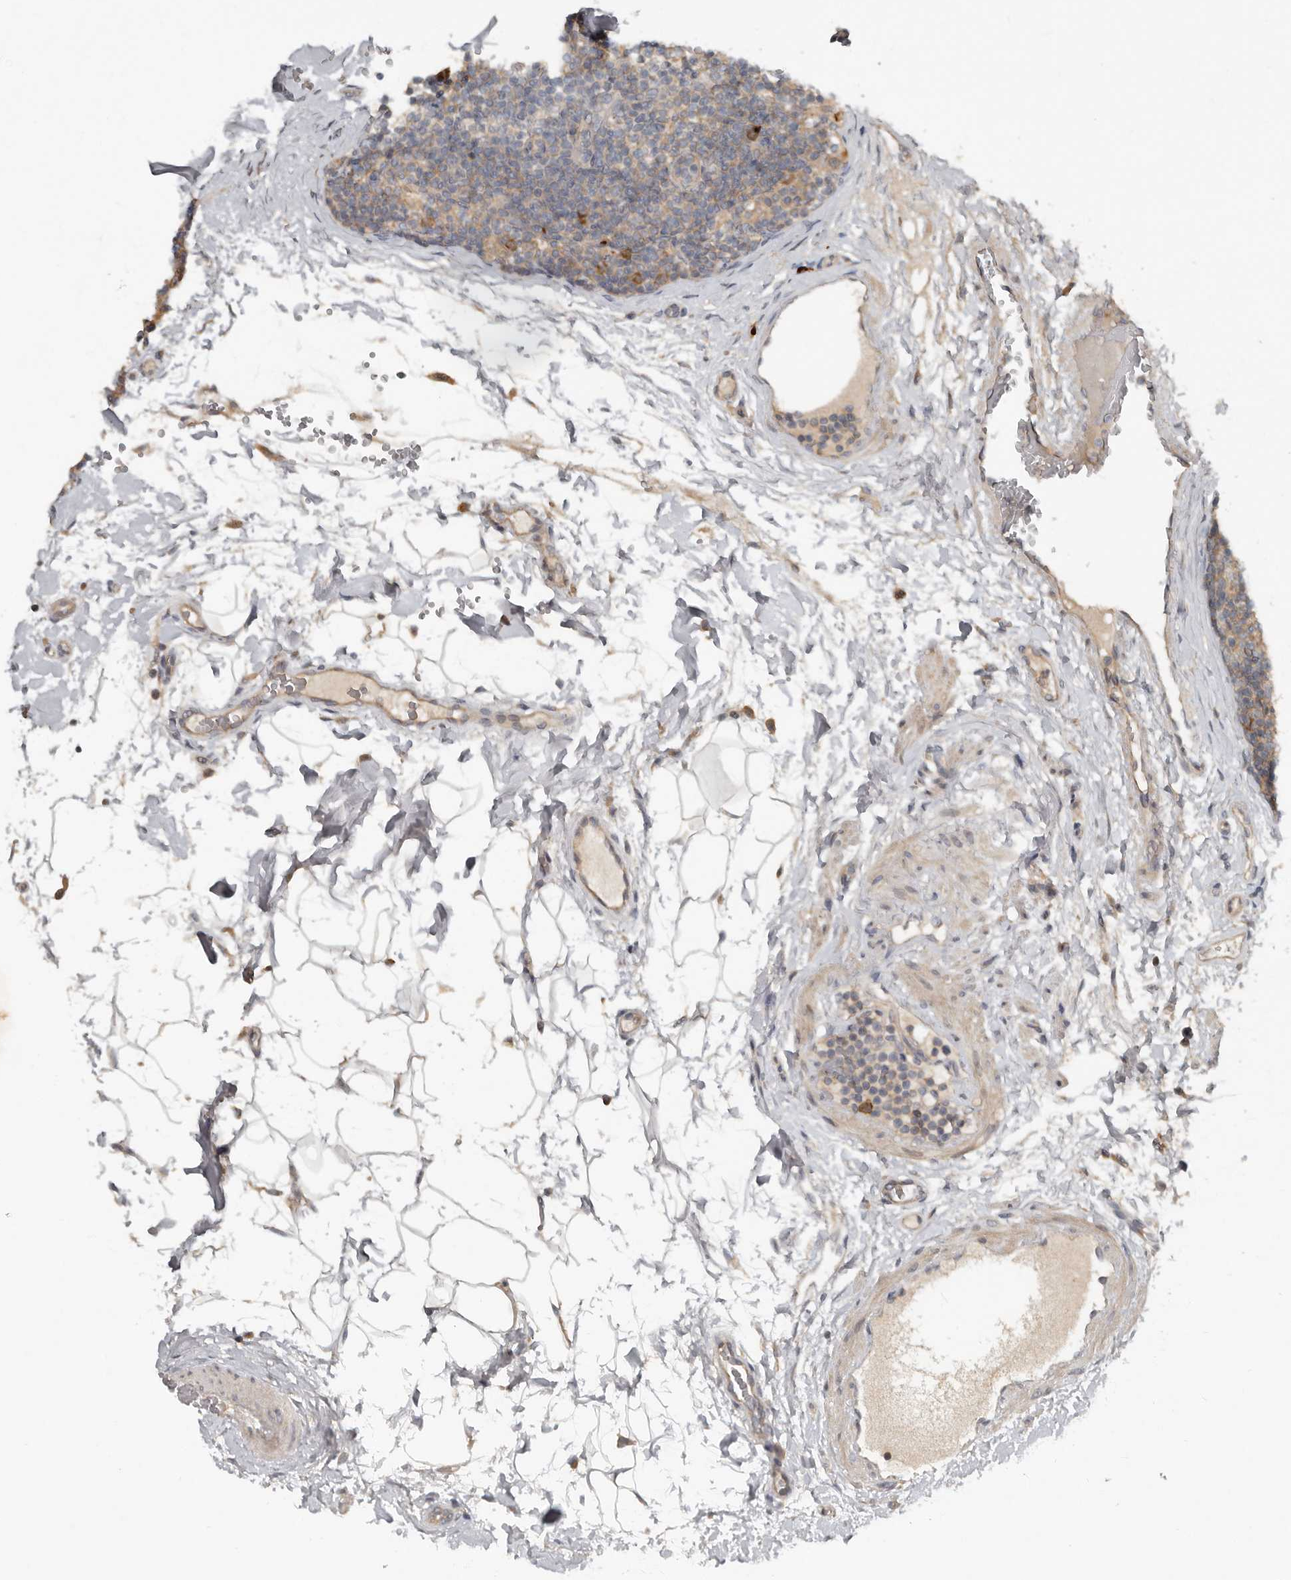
{"staining": {"intensity": "strong", "quantity": "<25%", "location": "cytoplasmic/membranous"}, "tissue": "lymph node", "cell_type": "Germinal center cells", "image_type": "normal", "snomed": [{"axis": "morphology", "description": "Normal tissue, NOS"}, {"axis": "topography", "description": "Lymph node"}], "caption": "Immunohistochemistry of unremarkable human lymph node reveals medium levels of strong cytoplasmic/membranous positivity in approximately <25% of germinal center cells.", "gene": "TEAD3", "patient": {"sex": "female", "age": 22}}